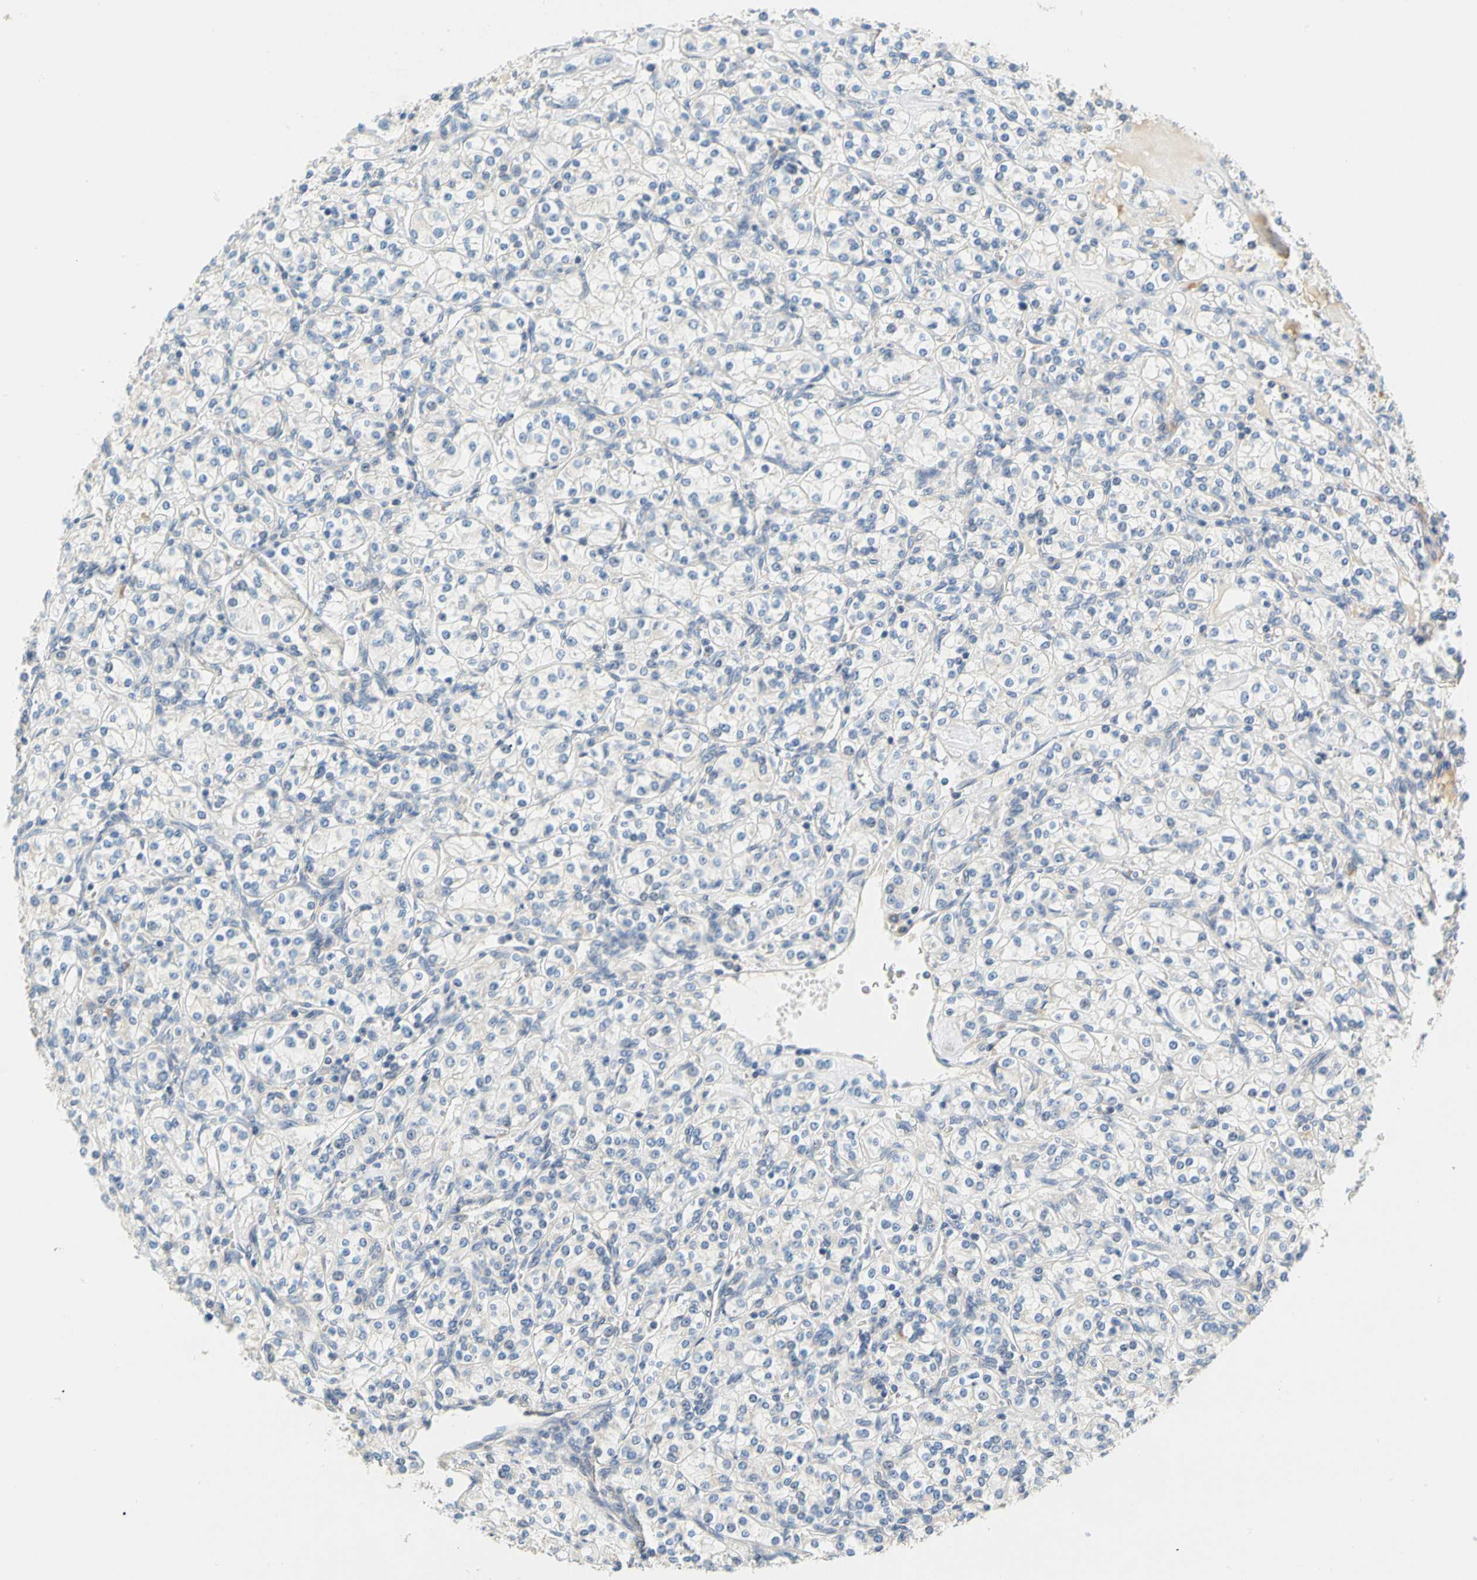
{"staining": {"intensity": "negative", "quantity": "none", "location": "none"}, "tissue": "renal cancer", "cell_type": "Tumor cells", "image_type": "cancer", "snomed": [{"axis": "morphology", "description": "Adenocarcinoma, NOS"}, {"axis": "topography", "description": "Kidney"}], "caption": "This is an immunohistochemistry (IHC) image of renal cancer. There is no positivity in tumor cells.", "gene": "LRRC47", "patient": {"sex": "male", "age": 77}}